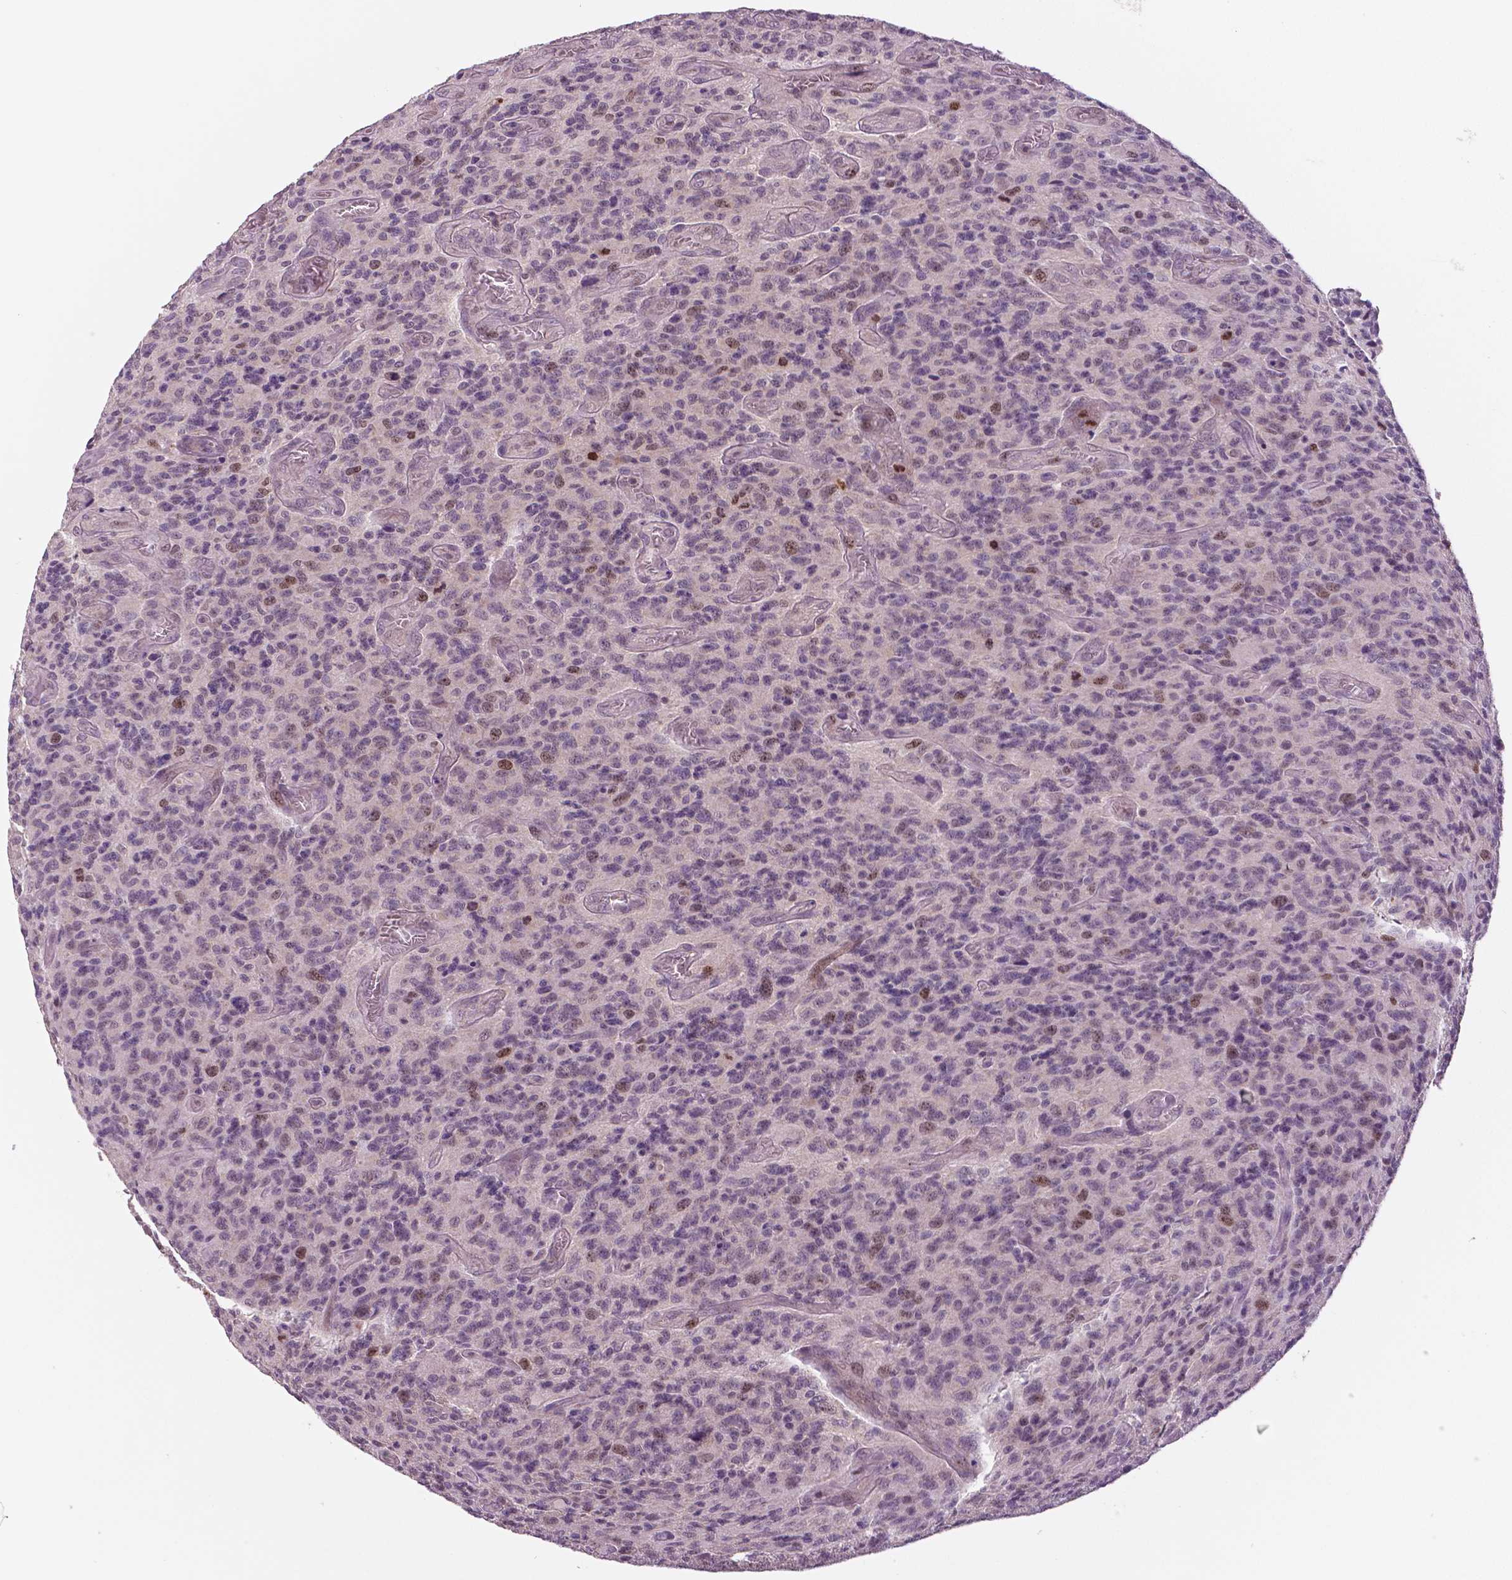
{"staining": {"intensity": "negative", "quantity": "none", "location": "none"}, "tissue": "glioma", "cell_type": "Tumor cells", "image_type": "cancer", "snomed": [{"axis": "morphology", "description": "Glioma, malignant, High grade"}, {"axis": "topography", "description": "Brain"}], "caption": "Tumor cells are negative for brown protein staining in glioma.", "gene": "MKI67", "patient": {"sex": "male", "age": 76}}